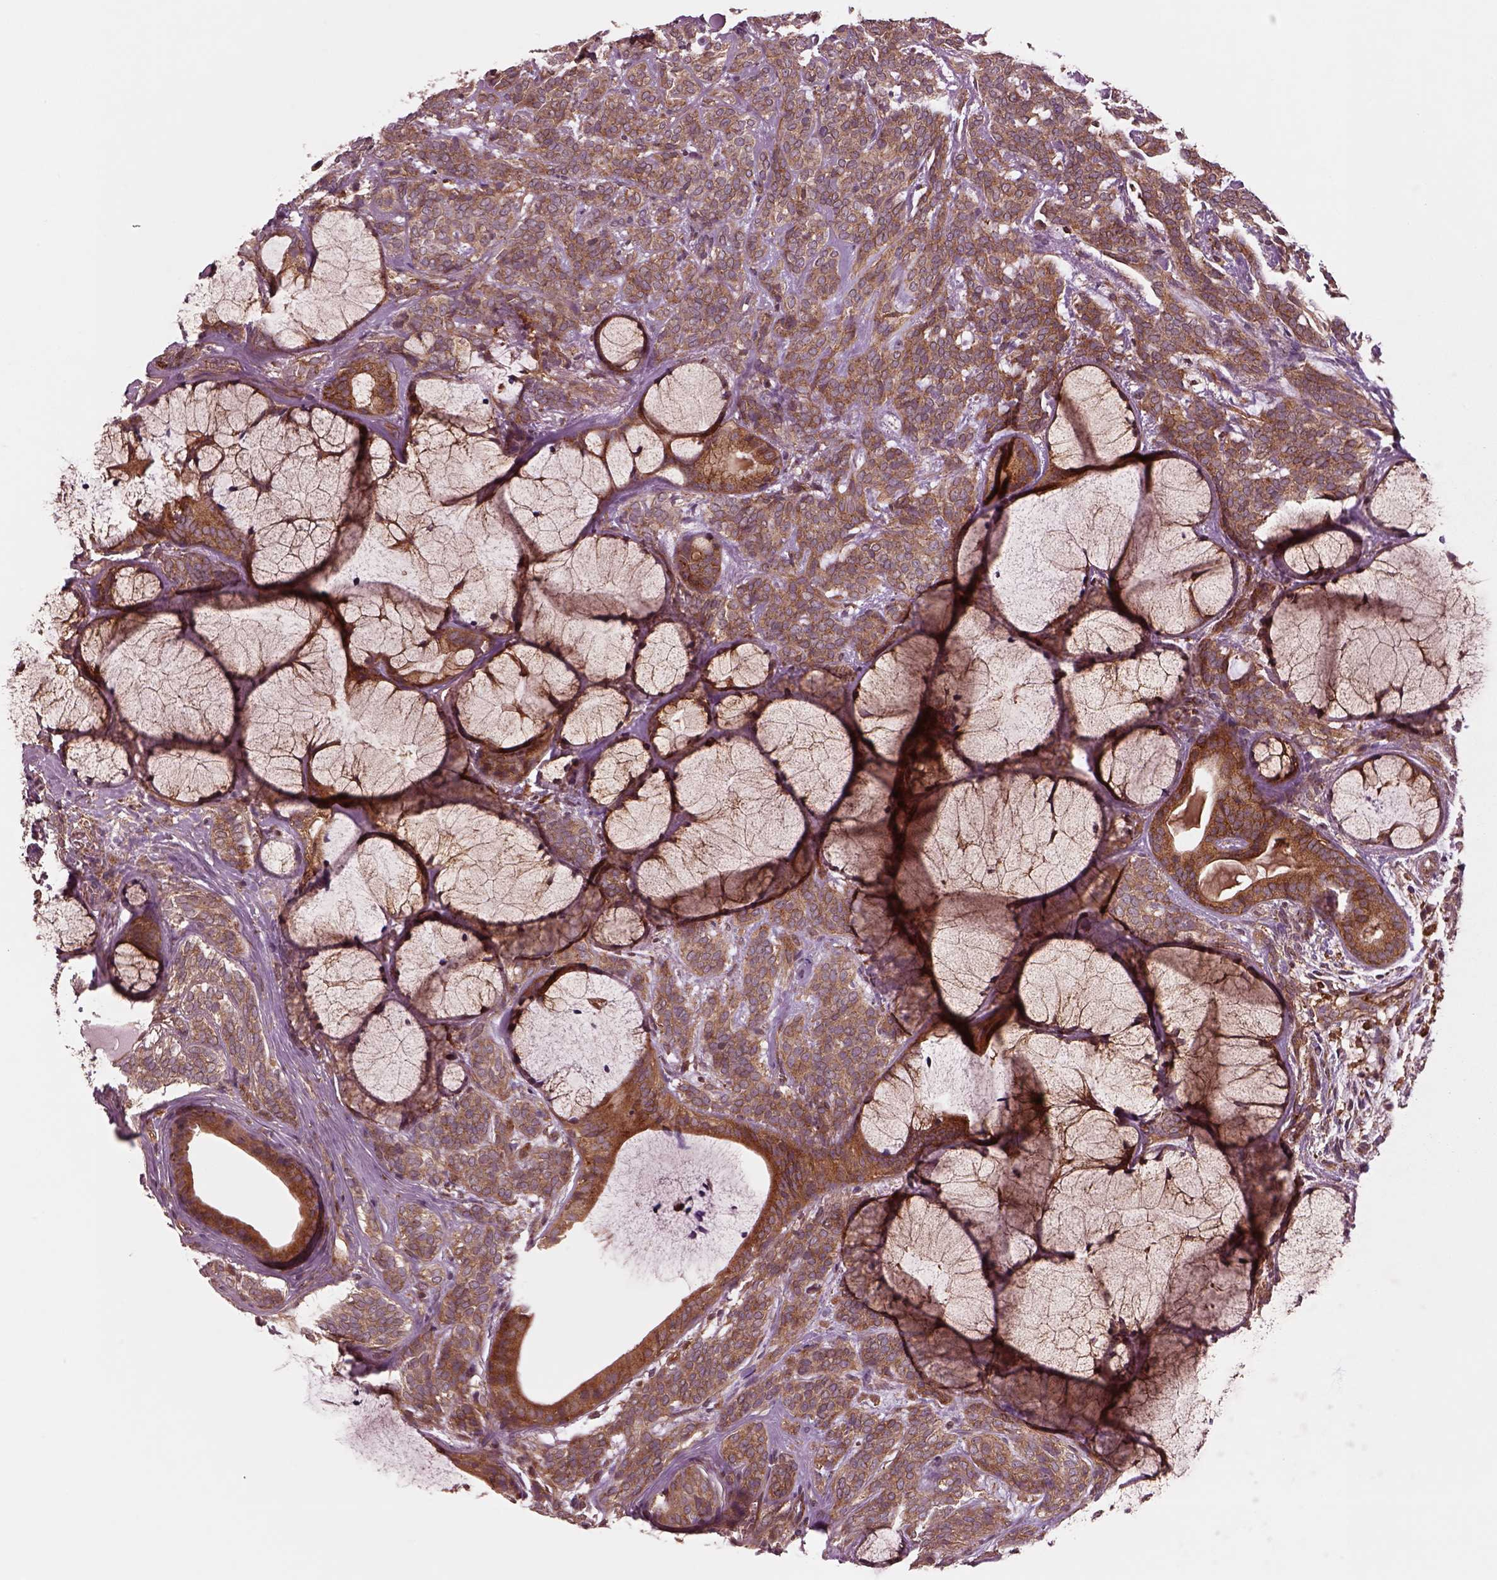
{"staining": {"intensity": "strong", "quantity": "25%-75%", "location": "cytoplasmic/membranous"}, "tissue": "head and neck cancer", "cell_type": "Tumor cells", "image_type": "cancer", "snomed": [{"axis": "morphology", "description": "Adenocarcinoma, NOS"}, {"axis": "topography", "description": "Head-Neck"}], "caption": "Tumor cells display high levels of strong cytoplasmic/membranous expression in approximately 25%-75% of cells in head and neck cancer.", "gene": "WASHC2A", "patient": {"sex": "female", "age": 57}}